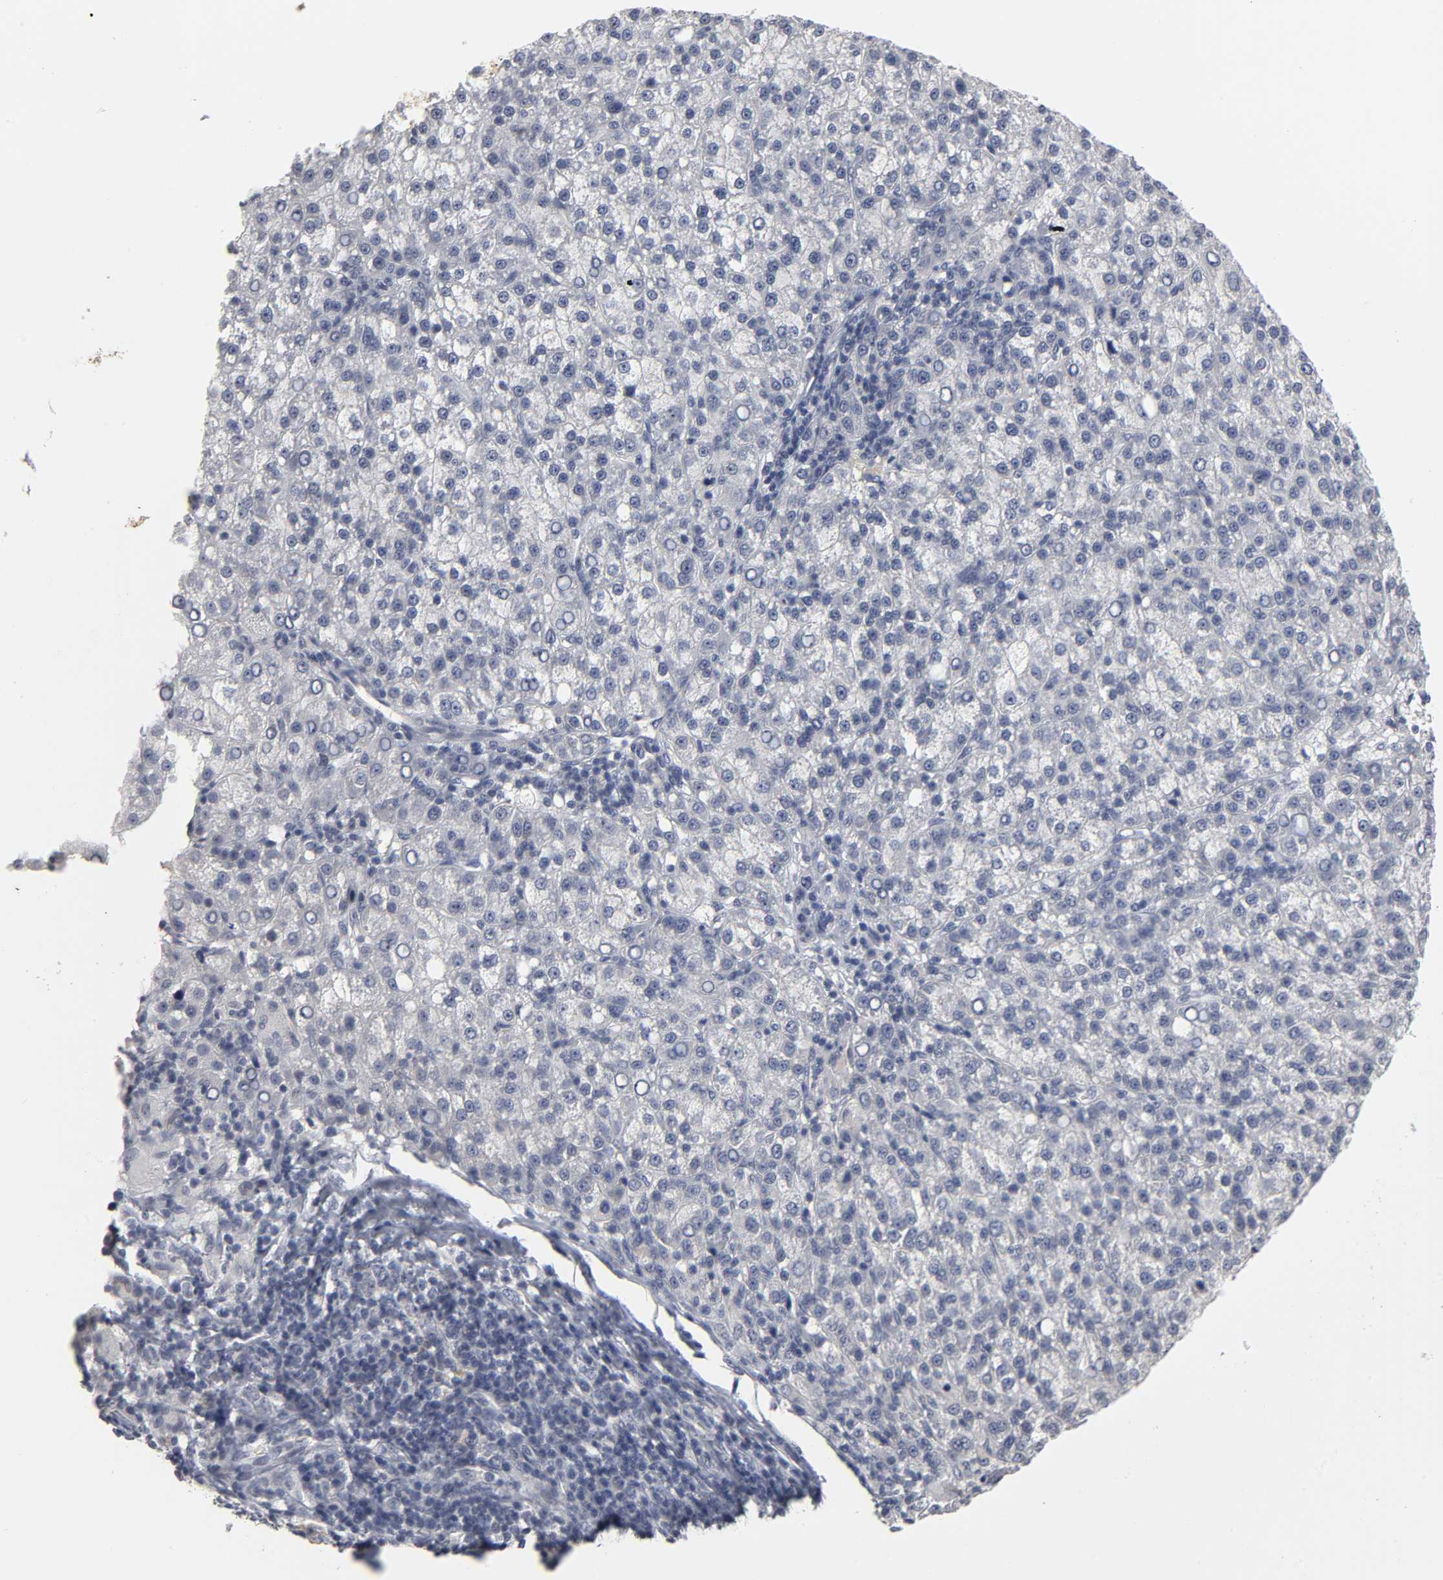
{"staining": {"intensity": "negative", "quantity": "none", "location": "none"}, "tissue": "liver cancer", "cell_type": "Tumor cells", "image_type": "cancer", "snomed": [{"axis": "morphology", "description": "Carcinoma, Hepatocellular, NOS"}, {"axis": "topography", "description": "Liver"}], "caption": "Immunohistochemical staining of human liver cancer (hepatocellular carcinoma) displays no significant positivity in tumor cells.", "gene": "TCAP", "patient": {"sex": "female", "age": 58}}